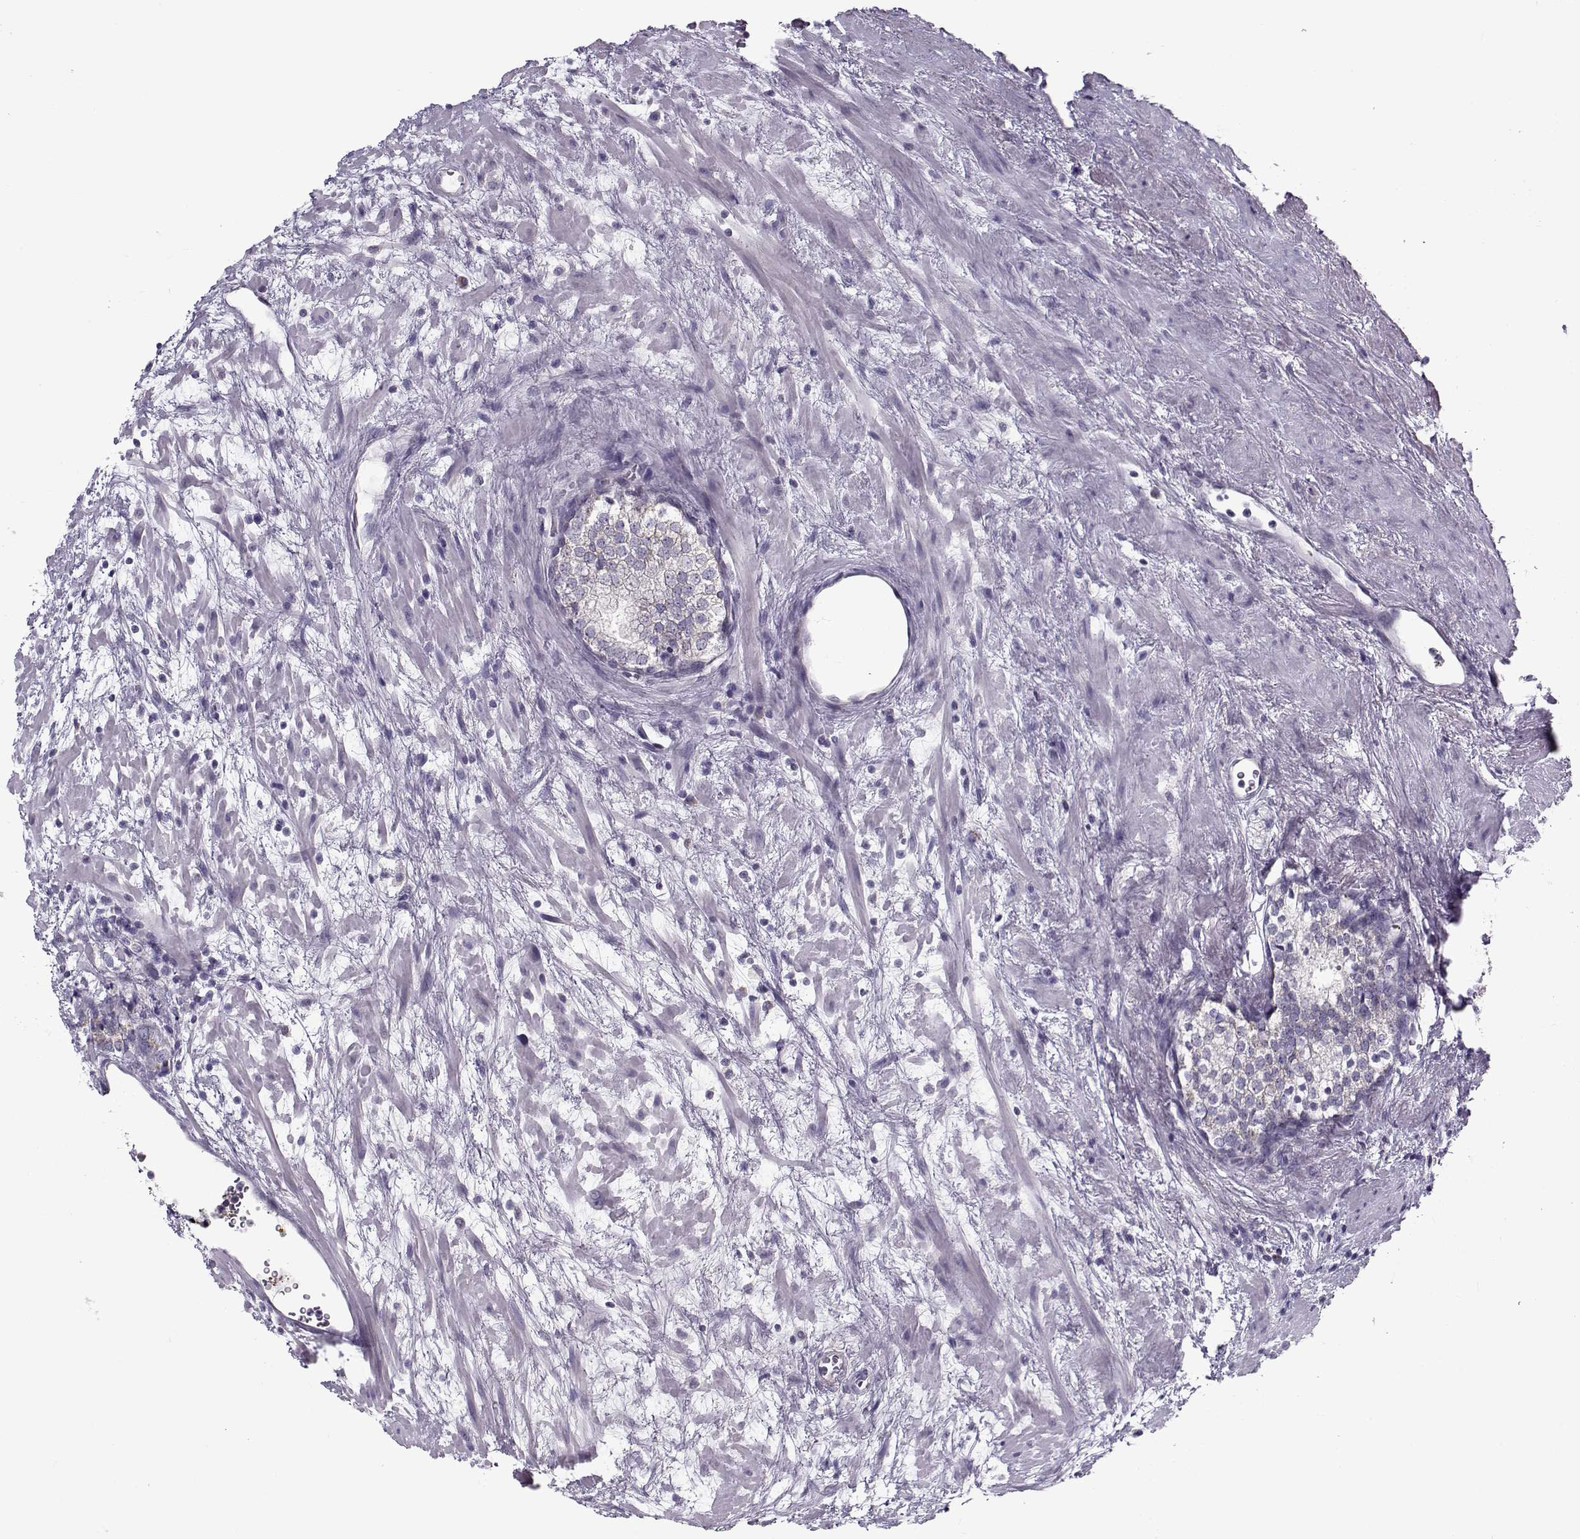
{"staining": {"intensity": "weak", "quantity": "<25%", "location": "cytoplasmic/membranous"}, "tissue": "prostate cancer", "cell_type": "Tumor cells", "image_type": "cancer", "snomed": [{"axis": "morphology", "description": "Adenocarcinoma, NOS"}, {"axis": "topography", "description": "Prostate and seminal vesicle, NOS"}], "caption": "Tumor cells are negative for protein expression in human prostate cancer.", "gene": "KLF17", "patient": {"sex": "male", "age": 63}}